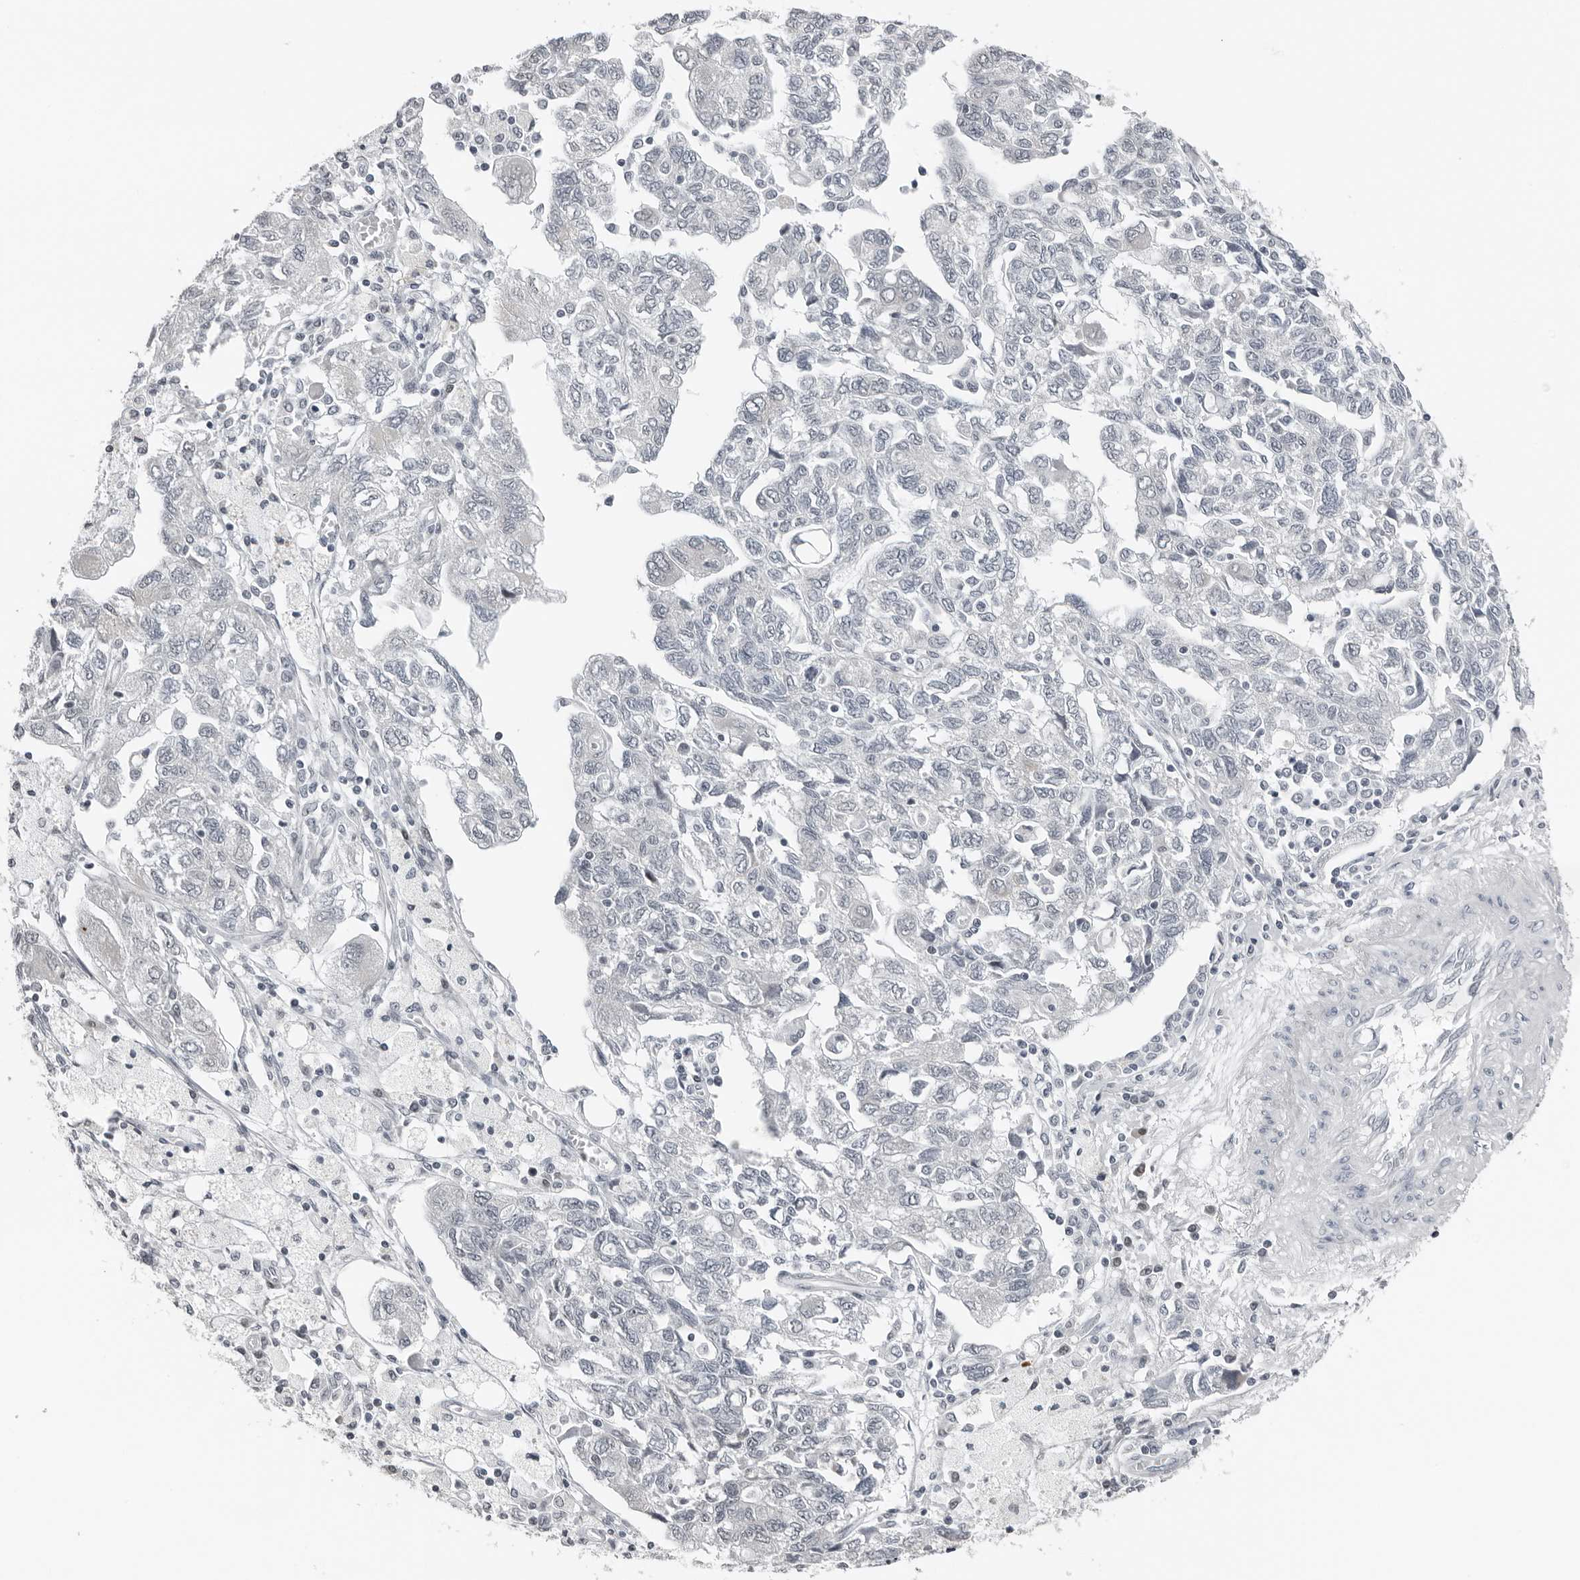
{"staining": {"intensity": "negative", "quantity": "none", "location": "none"}, "tissue": "ovarian cancer", "cell_type": "Tumor cells", "image_type": "cancer", "snomed": [{"axis": "morphology", "description": "Carcinoma, NOS"}, {"axis": "morphology", "description": "Cystadenocarcinoma, serous, NOS"}, {"axis": "topography", "description": "Ovary"}], "caption": "Immunohistochemistry (IHC) micrograph of ovarian cancer stained for a protein (brown), which exhibits no positivity in tumor cells.", "gene": "PPP1R42", "patient": {"sex": "female", "age": 69}}